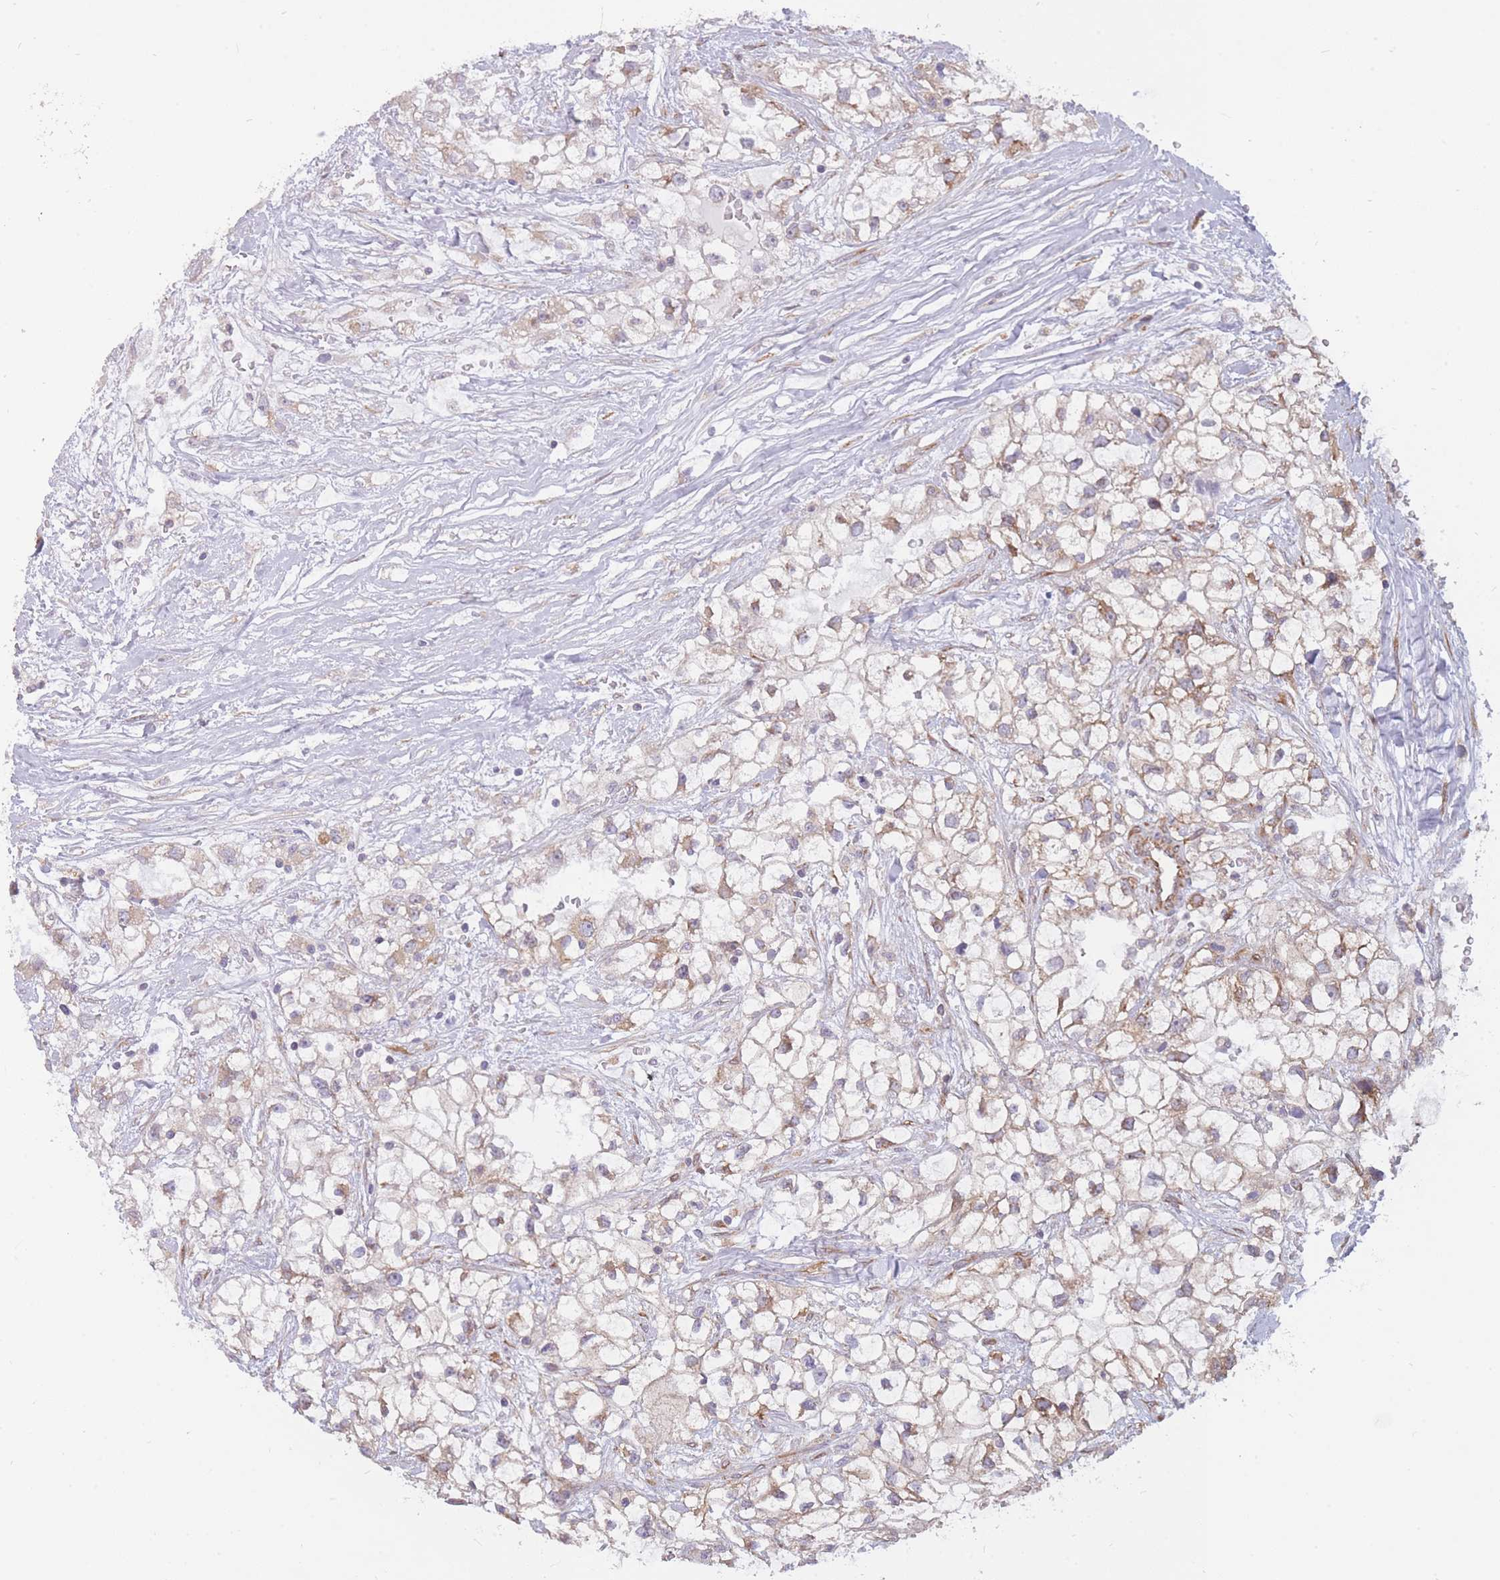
{"staining": {"intensity": "weak", "quantity": "25%-75%", "location": "cytoplasmic/membranous"}, "tissue": "renal cancer", "cell_type": "Tumor cells", "image_type": "cancer", "snomed": [{"axis": "morphology", "description": "Adenocarcinoma, NOS"}, {"axis": "topography", "description": "Kidney"}], "caption": "This is an image of immunohistochemistry staining of renal cancer (adenocarcinoma), which shows weak staining in the cytoplasmic/membranous of tumor cells.", "gene": "CCDC124", "patient": {"sex": "male", "age": 59}}